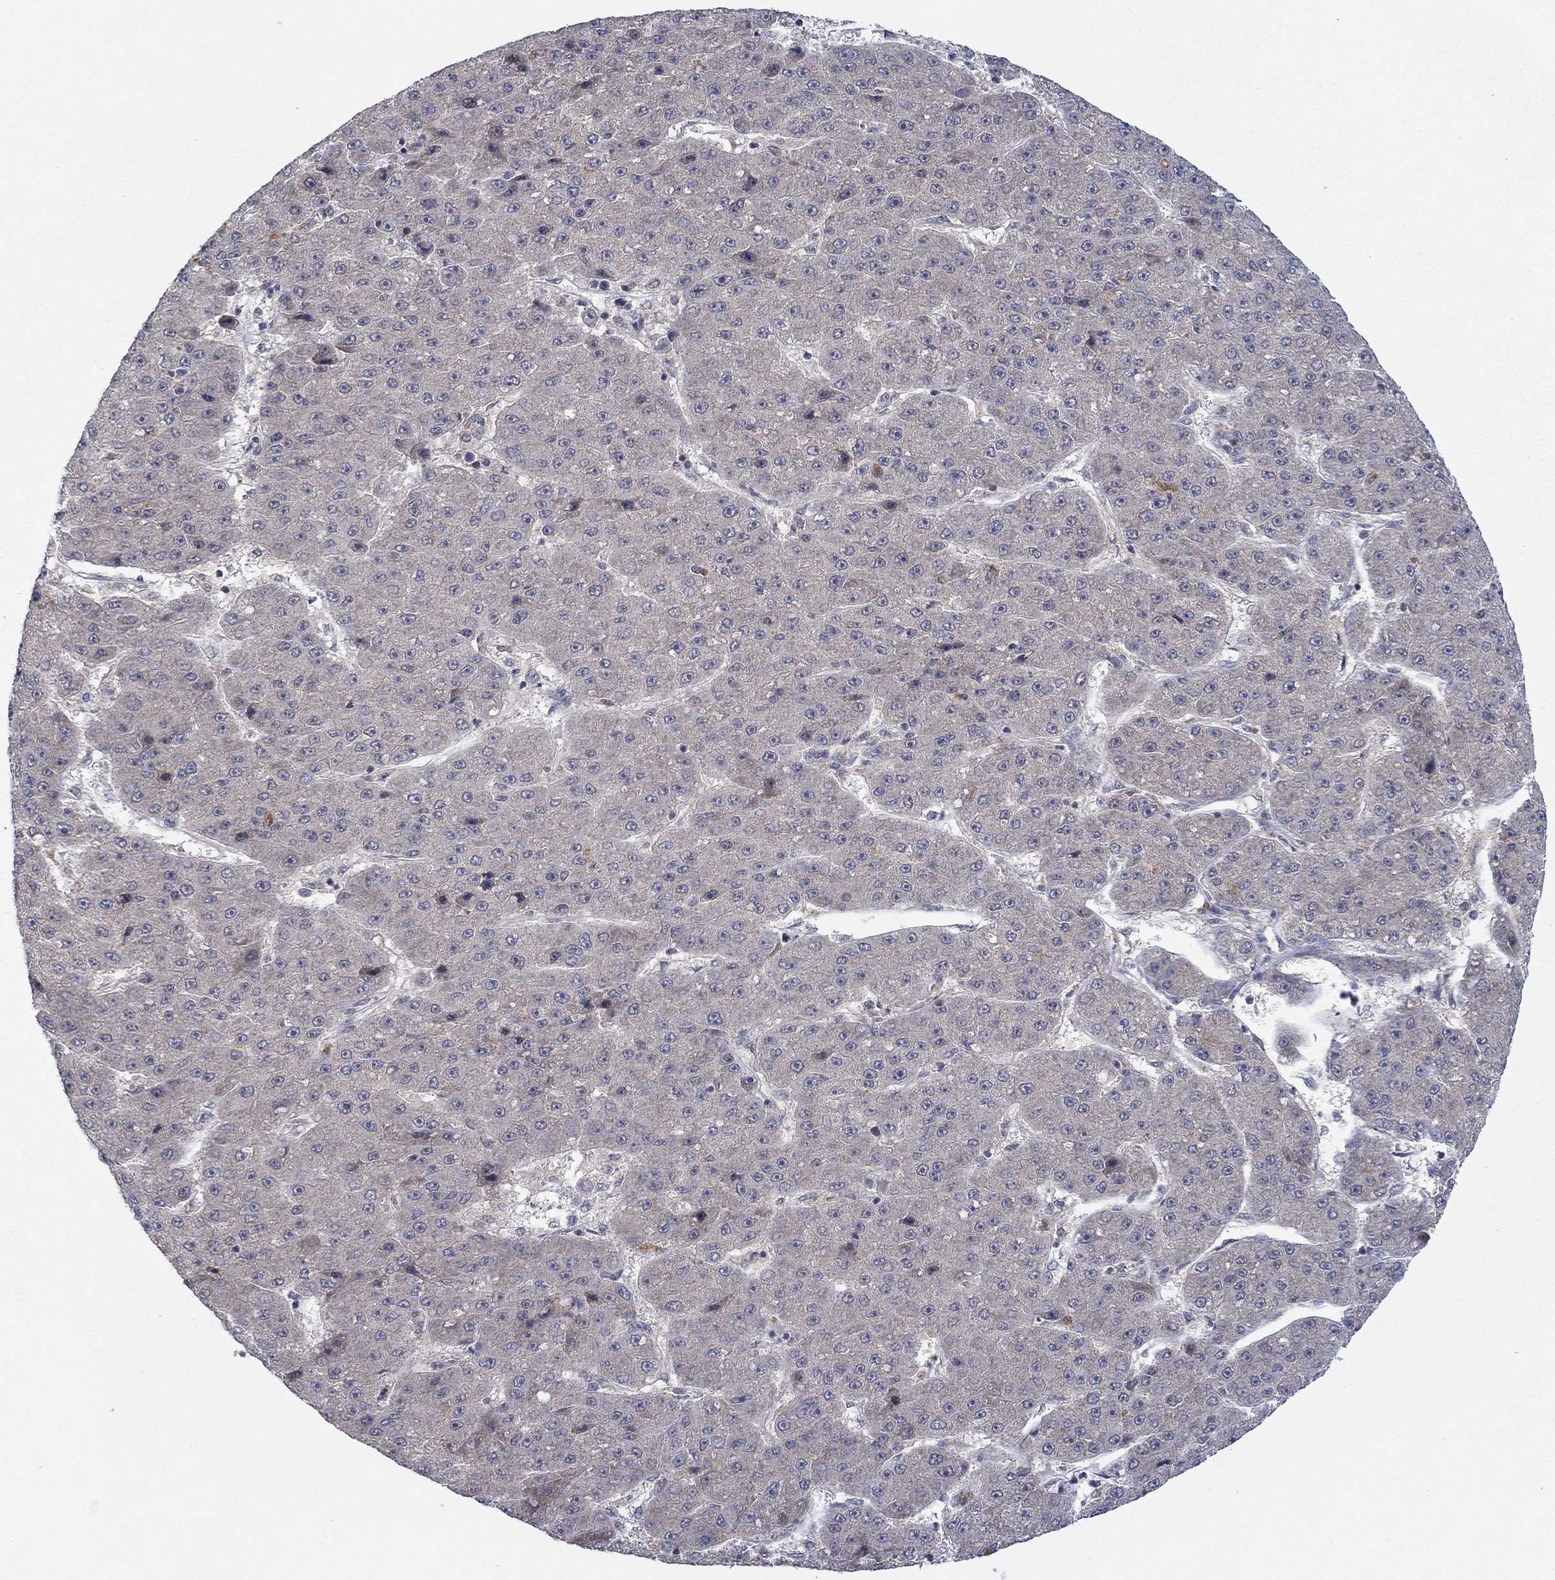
{"staining": {"intensity": "negative", "quantity": "none", "location": "none"}, "tissue": "liver cancer", "cell_type": "Tumor cells", "image_type": "cancer", "snomed": [{"axis": "morphology", "description": "Carcinoma, Hepatocellular, NOS"}, {"axis": "topography", "description": "Liver"}], "caption": "DAB (3,3'-diaminobenzidine) immunohistochemical staining of human liver hepatocellular carcinoma exhibits no significant expression in tumor cells.", "gene": "IL4", "patient": {"sex": "male", "age": 67}}